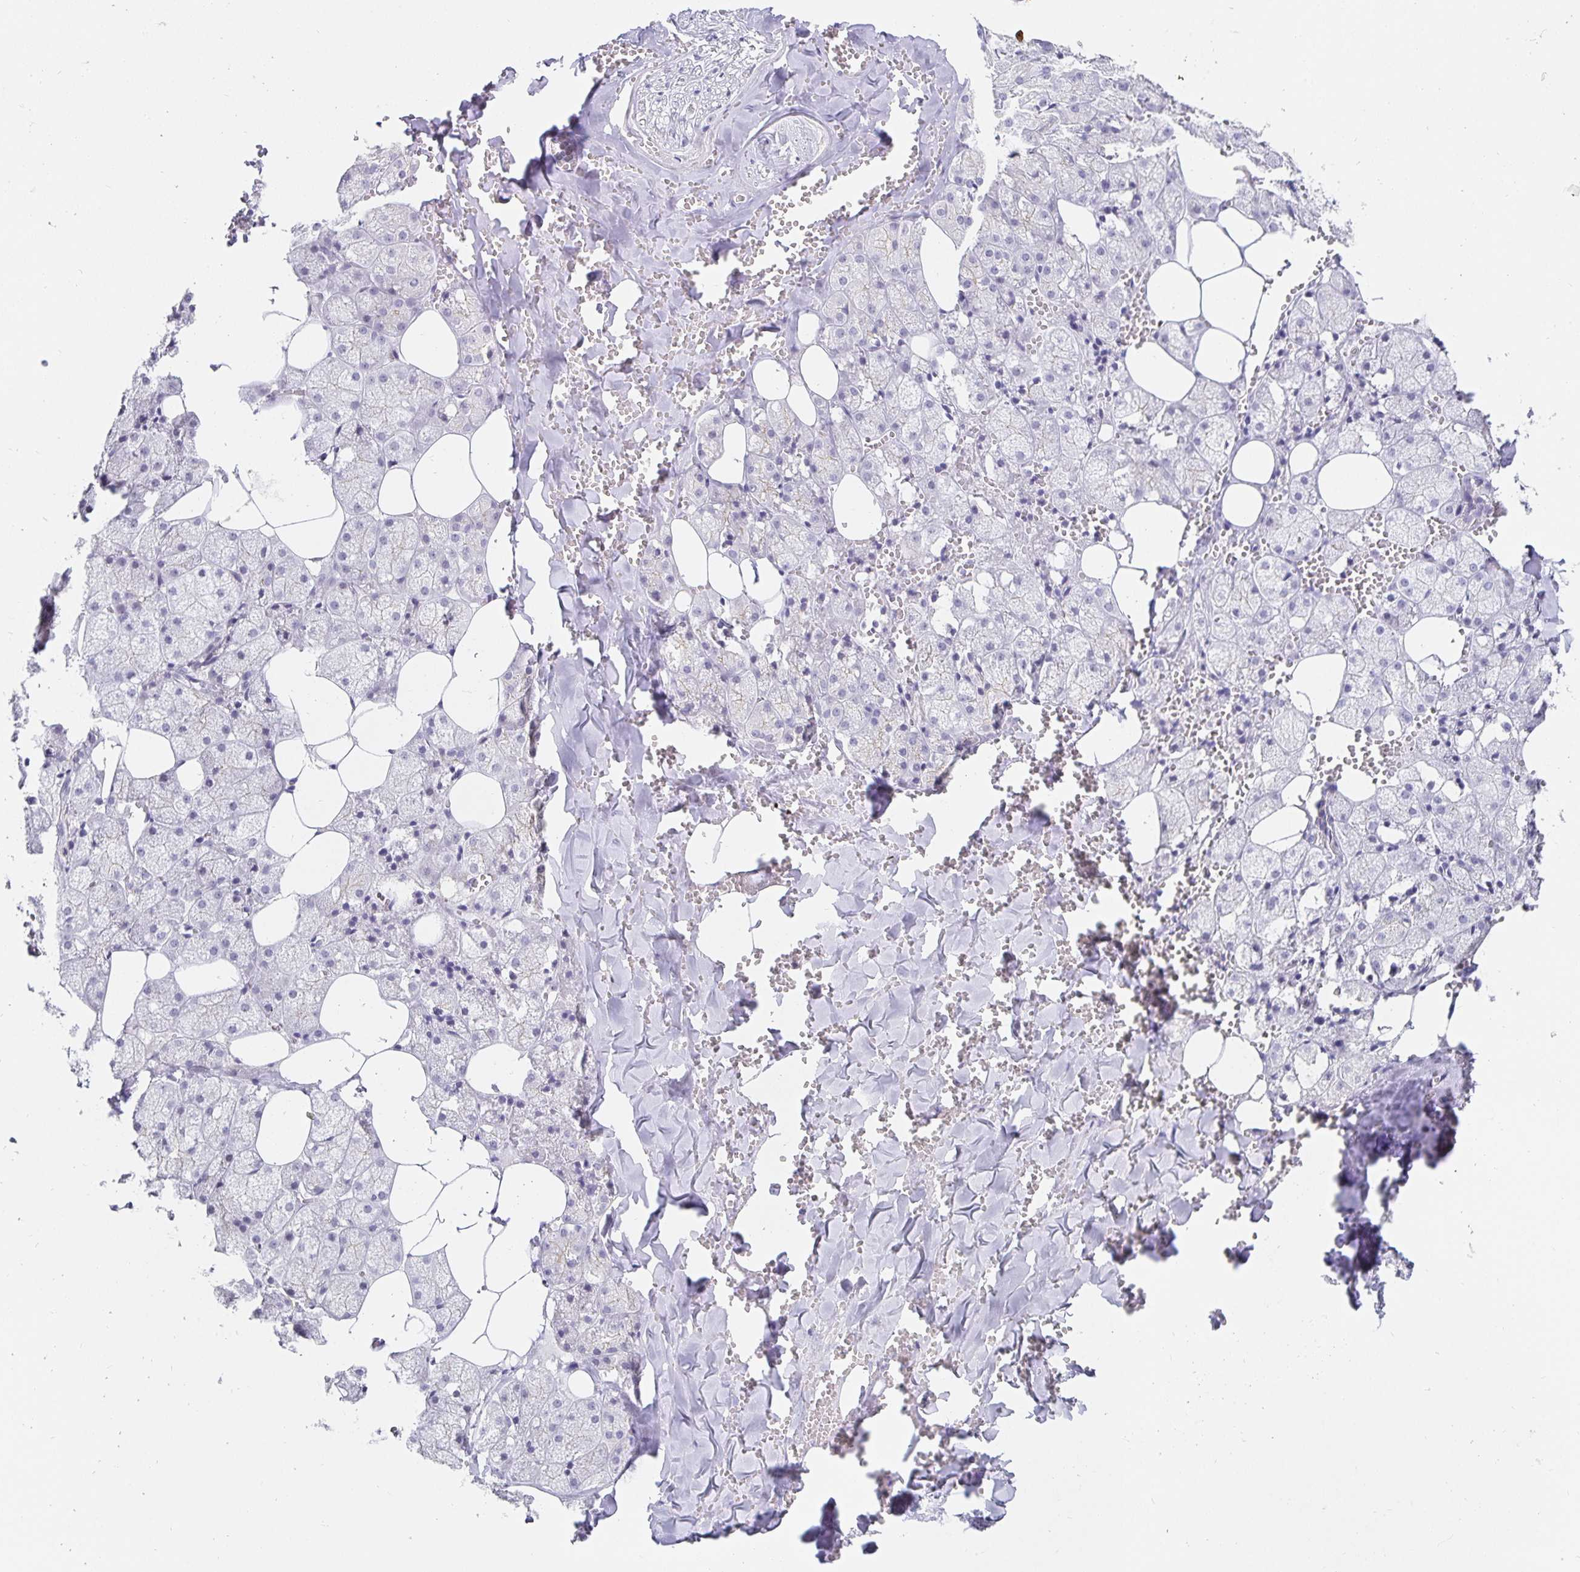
{"staining": {"intensity": "weak", "quantity": "<25%", "location": "cytoplasmic/membranous"}, "tissue": "salivary gland", "cell_type": "Glandular cells", "image_type": "normal", "snomed": [{"axis": "morphology", "description": "Normal tissue, NOS"}, {"axis": "topography", "description": "Salivary gland"}, {"axis": "topography", "description": "Peripheral nerve tissue"}], "caption": "High power microscopy photomicrograph of an immunohistochemistry photomicrograph of normal salivary gland, revealing no significant staining in glandular cells.", "gene": "PDX1", "patient": {"sex": "male", "age": 38}}